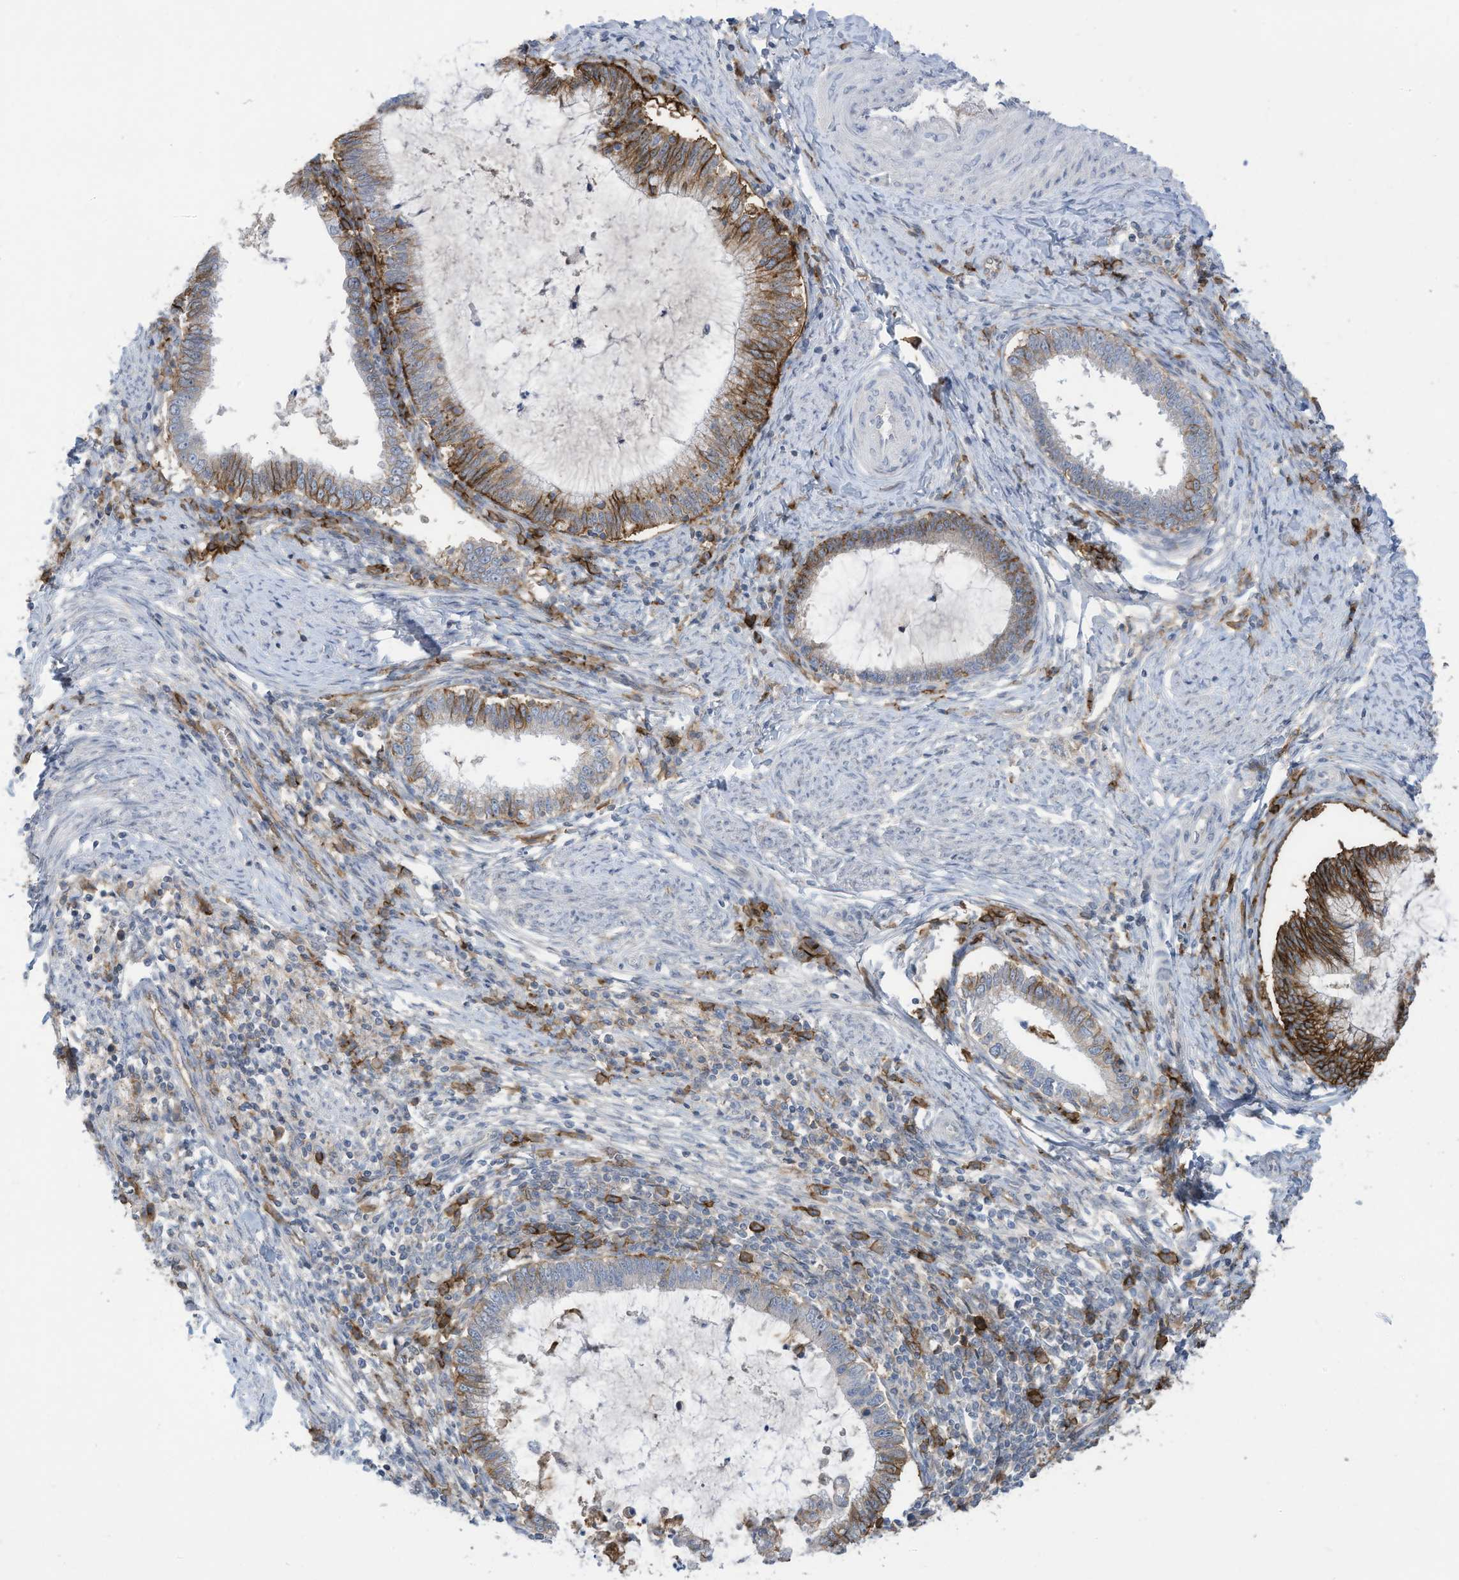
{"staining": {"intensity": "strong", "quantity": "<25%", "location": "cytoplasmic/membranous"}, "tissue": "cervical cancer", "cell_type": "Tumor cells", "image_type": "cancer", "snomed": [{"axis": "morphology", "description": "Adenocarcinoma, NOS"}, {"axis": "topography", "description": "Cervix"}], "caption": "A photomicrograph of cervical adenocarcinoma stained for a protein exhibits strong cytoplasmic/membranous brown staining in tumor cells.", "gene": "SLC1A5", "patient": {"sex": "female", "age": 36}}